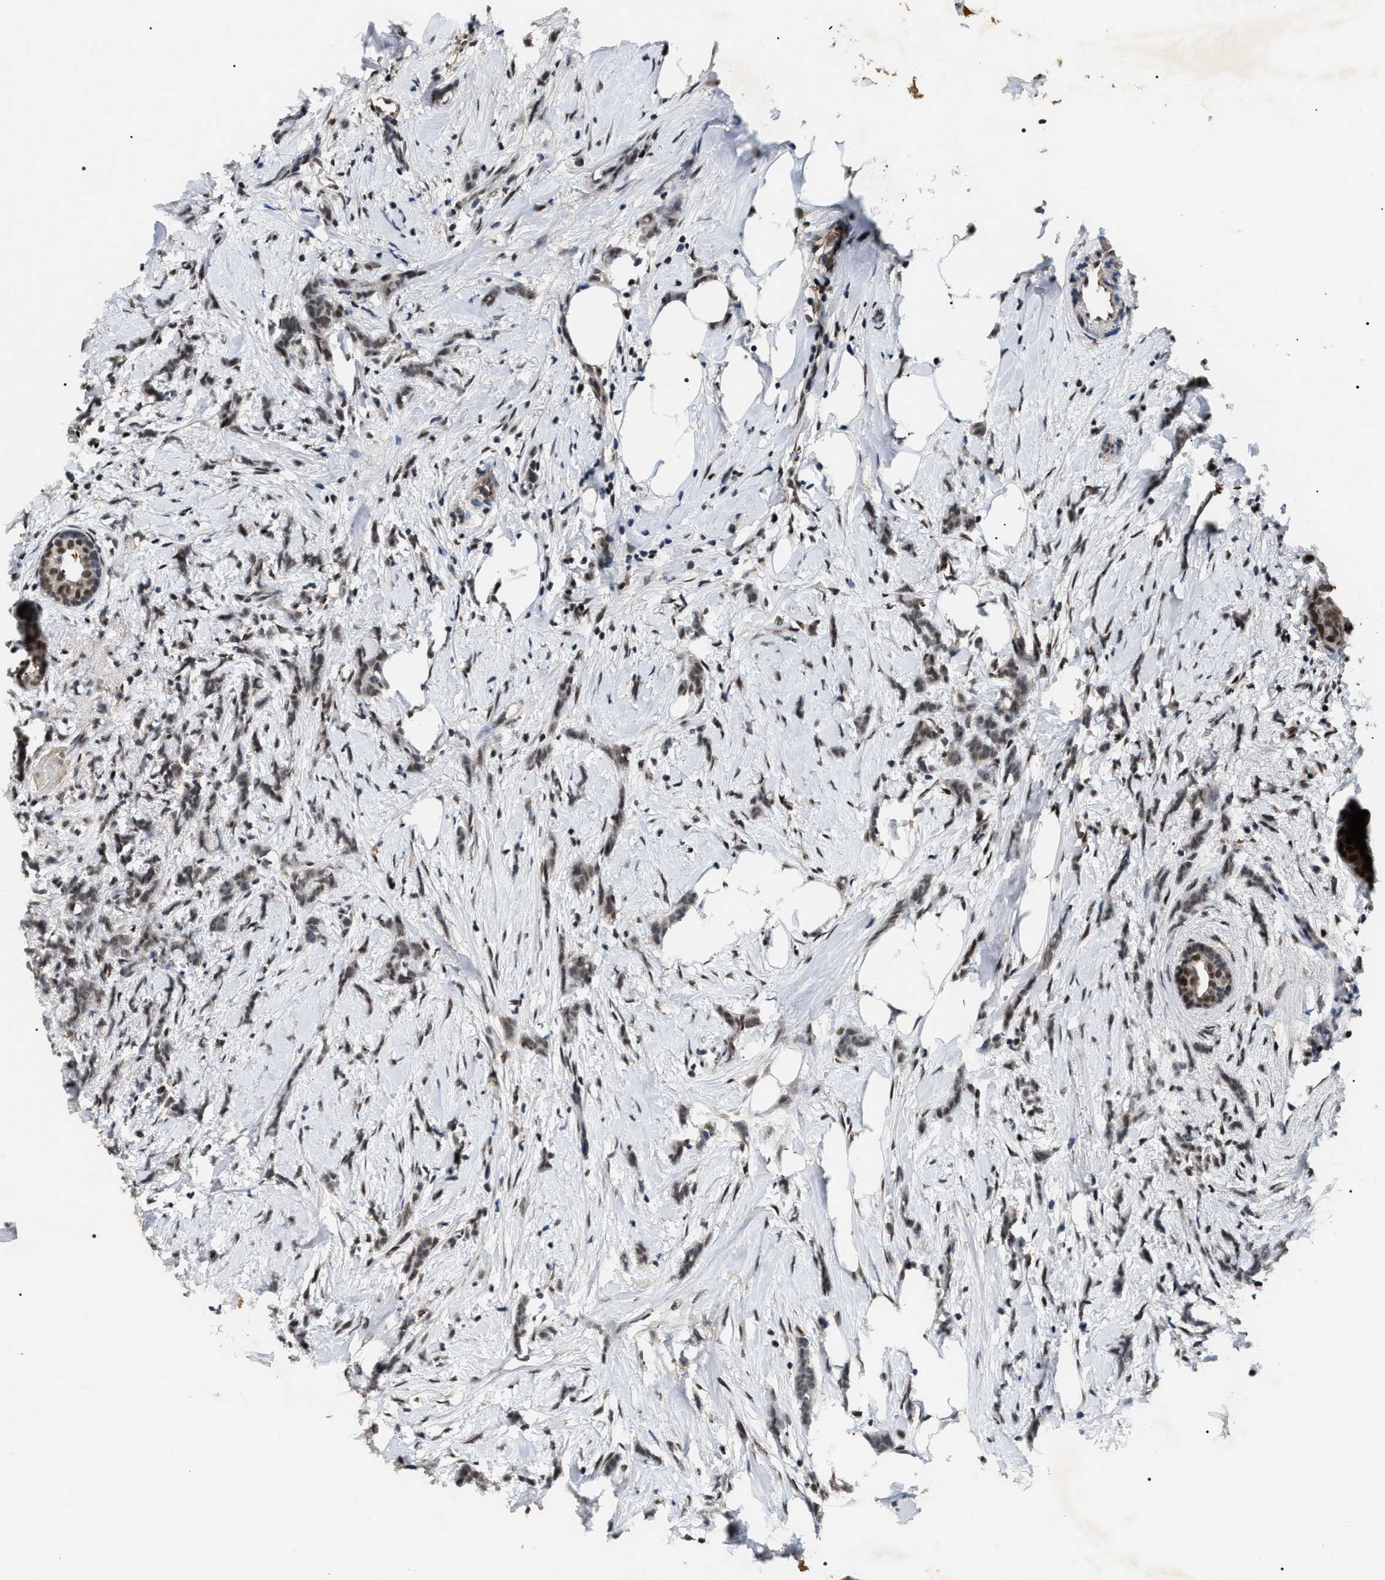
{"staining": {"intensity": "moderate", "quantity": ">75%", "location": "nuclear"}, "tissue": "breast cancer", "cell_type": "Tumor cells", "image_type": "cancer", "snomed": [{"axis": "morphology", "description": "Lobular carcinoma, in situ"}, {"axis": "morphology", "description": "Lobular carcinoma"}, {"axis": "topography", "description": "Breast"}], "caption": "Approximately >75% of tumor cells in breast lobular carcinoma in situ exhibit moderate nuclear protein staining as visualized by brown immunohistochemical staining.", "gene": "C7orf25", "patient": {"sex": "female", "age": 41}}